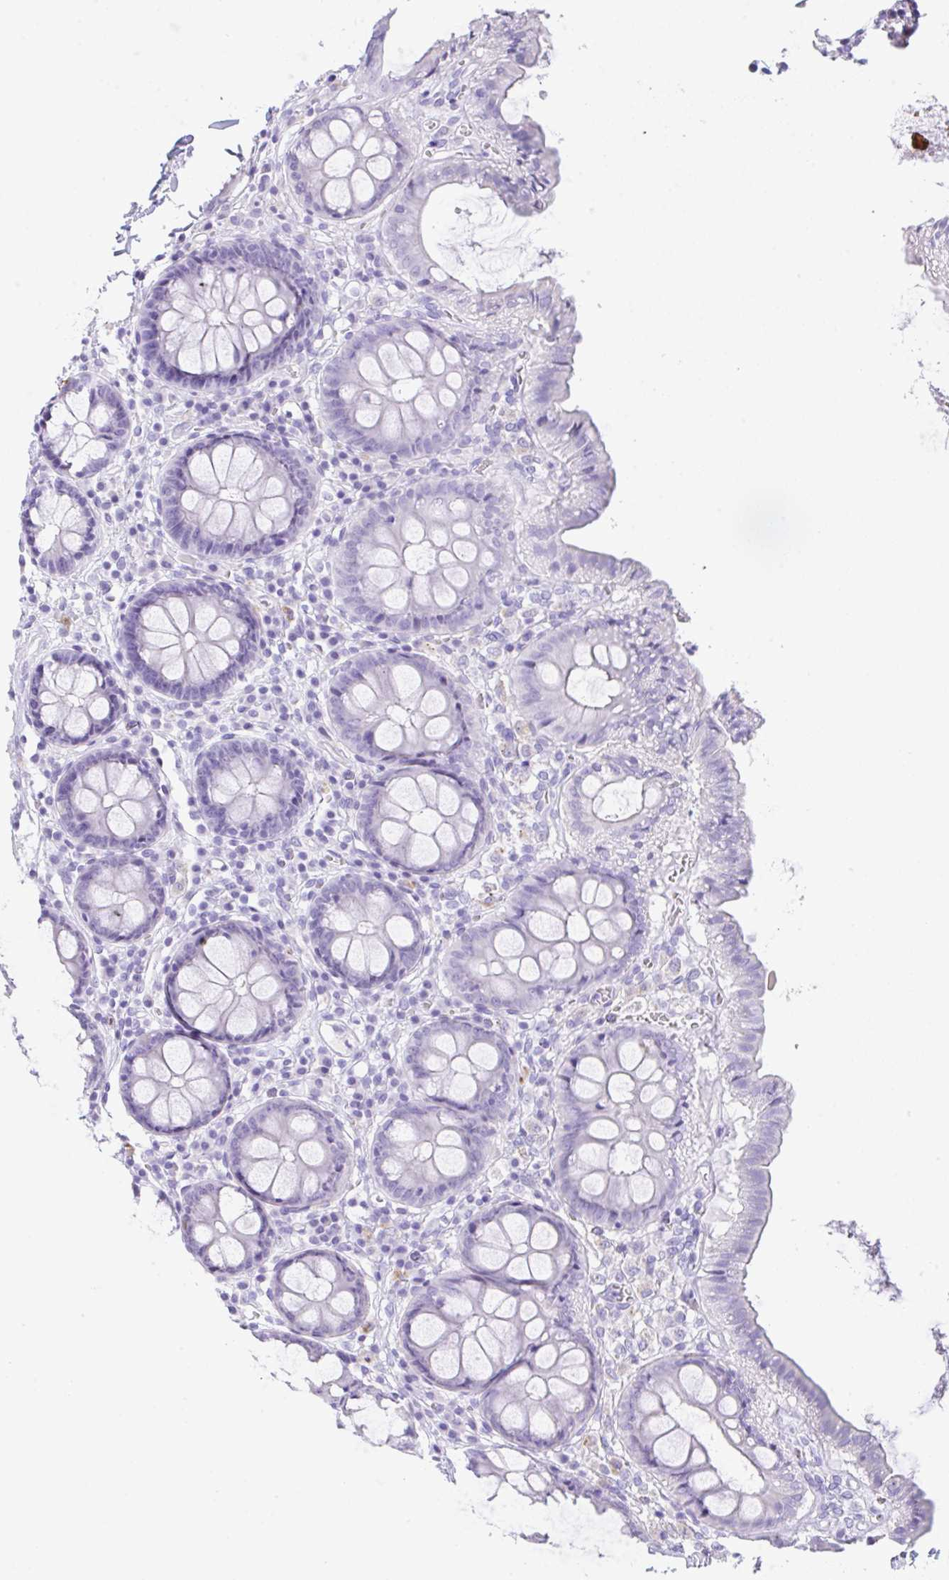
{"staining": {"intensity": "negative", "quantity": "none", "location": "none"}, "tissue": "colon", "cell_type": "Endothelial cells", "image_type": "normal", "snomed": [{"axis": "morphology", "description": "Normal tissue, NOS"}, {"axis": "topography", "description": "Colon"}, {"axis": "topography", "description": "Peripheral nerve tissue"}], "caption": "The micrograph displays no significant positivity in endothelial cells of colon.", "gene": "NDUFAF8", "patient": {"sex": "male", "age": 84}}